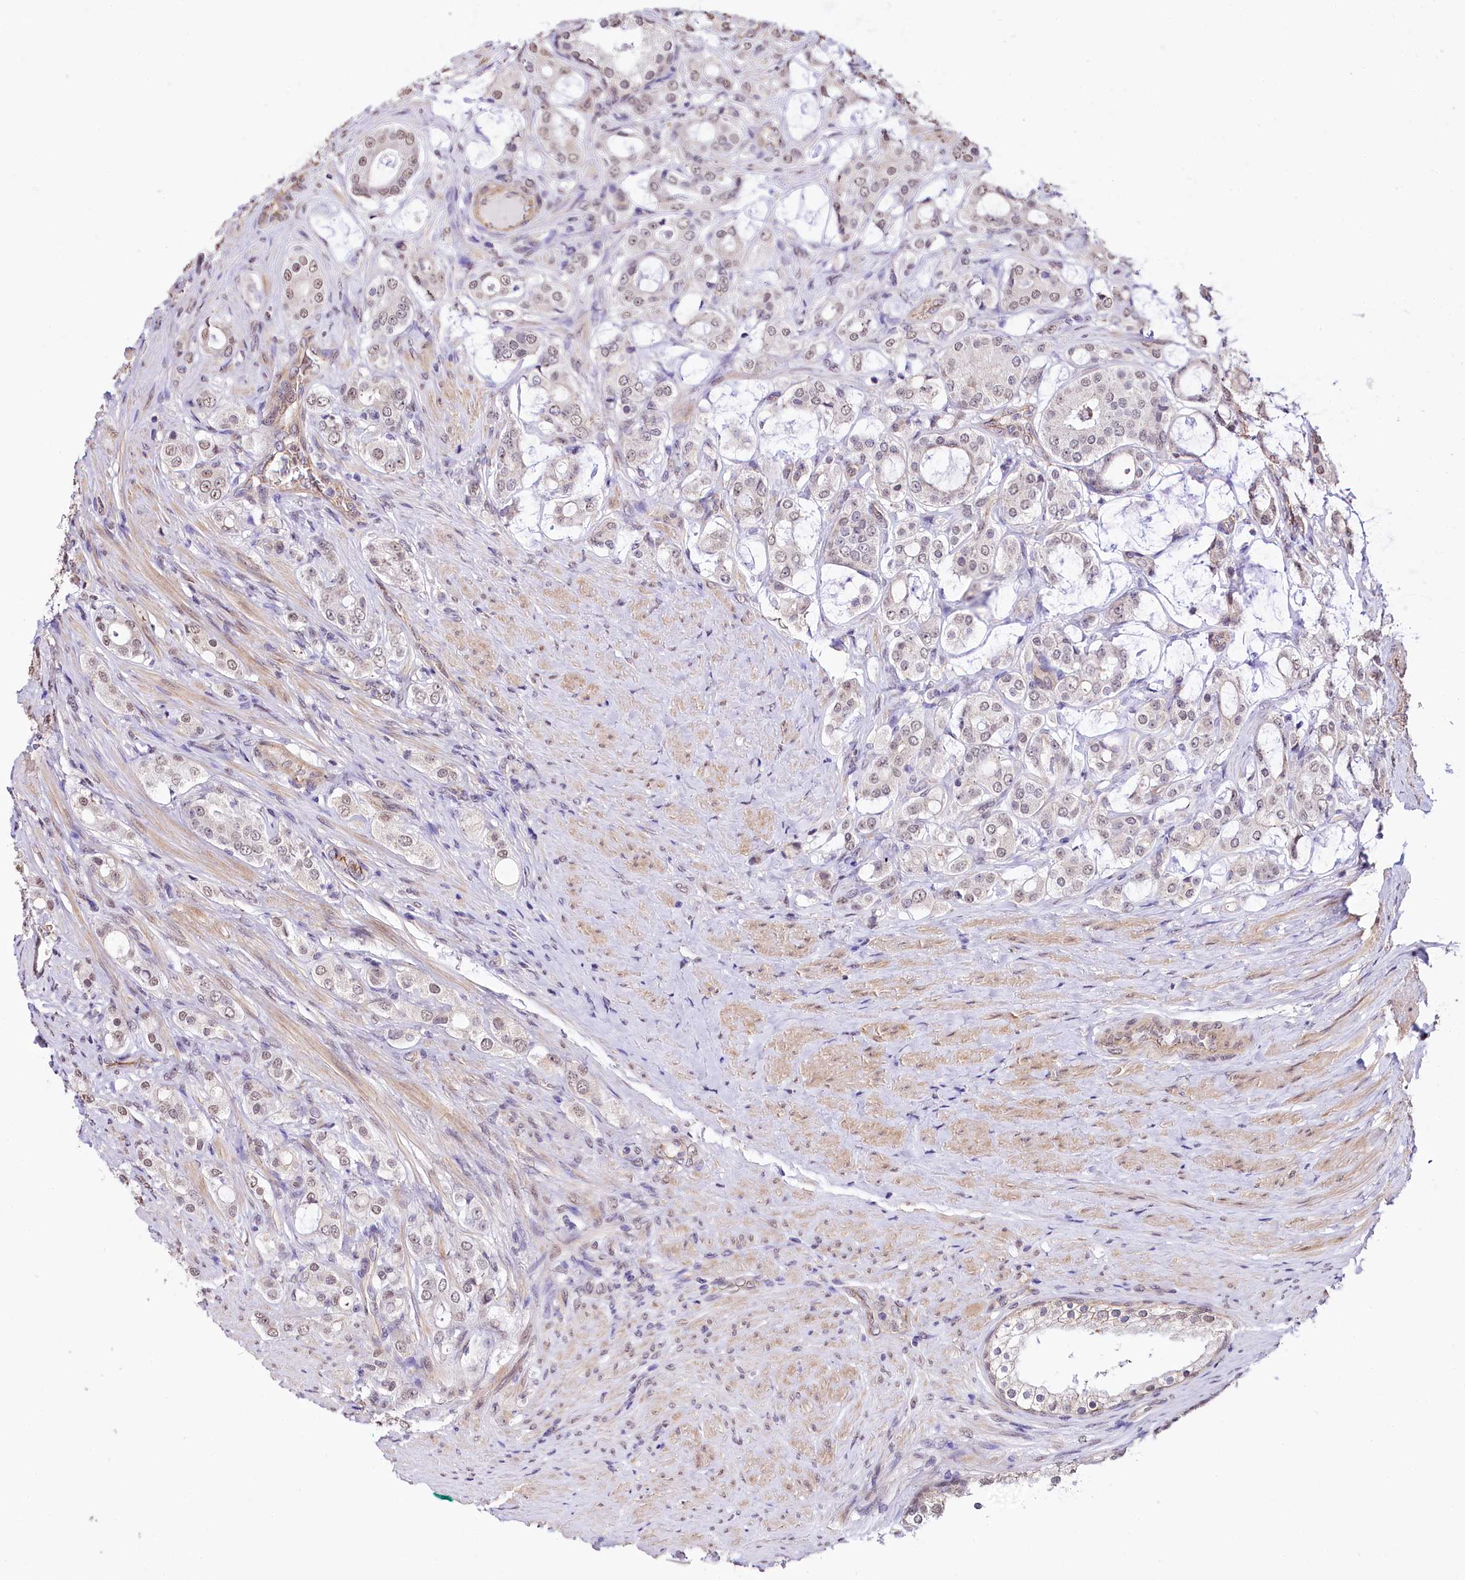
{"staining": {"intensity": "negative", "quantity": "none", "location": "none"}, "tissue": "prostate cancer", "cell_type": "Tumor cells", "image_type": "cancer", "snomed": [{"axis": "morphology", "description": "Adenocarcinoma, High grade"}, {"axis": "topography", "description": "Prostate"}], "caption": "DAB (3,3'-diaminobenzidine) immunohistochemical staining of prostate high-grade adenocarcinoma shows no significant staining in tumor cells.", "gene": "ST7", "patient": {"sex": "male", "age": 63}}